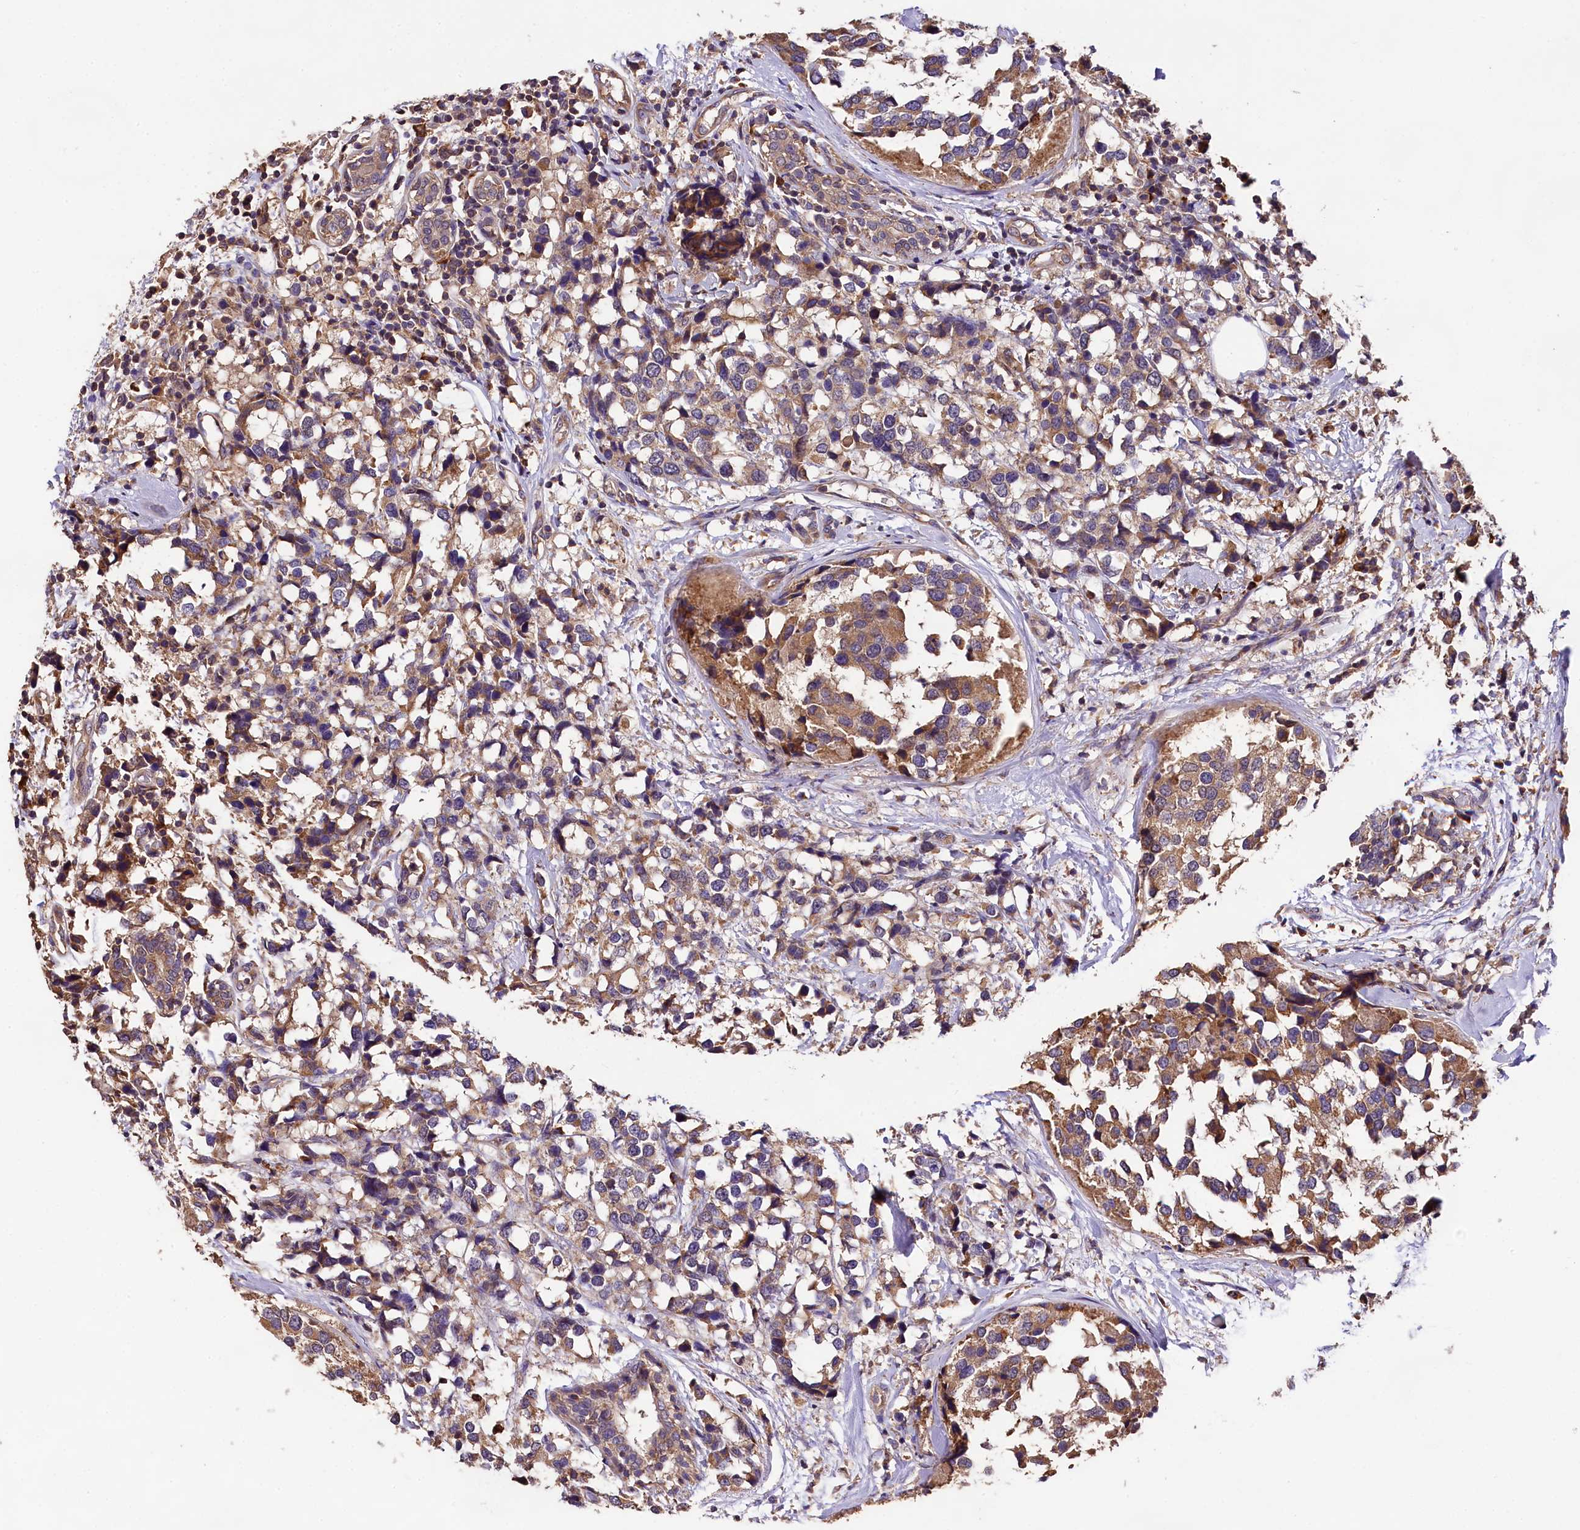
{"staining": {"intensity": "moderate", "quantity": "25%-75%", "location": "cytoplasmic/membranous"}, "tissue": "breast cancer", "cell_type": "Tumor cells", "image_type": "cancer", "snomed": [{"axis": "morphology", "description": "Lobular carcinoma"}, {"axis": "topography", "description": "Breast"}], "caption": "Human breast lobular carcinoma stained with a brown dye displays moderate cytoplasmic/membranous positive staining in approximately 25%-75% of tumor cells.", "gene": "ENKD1", "patient": {"sex": "female", "age": 59}}